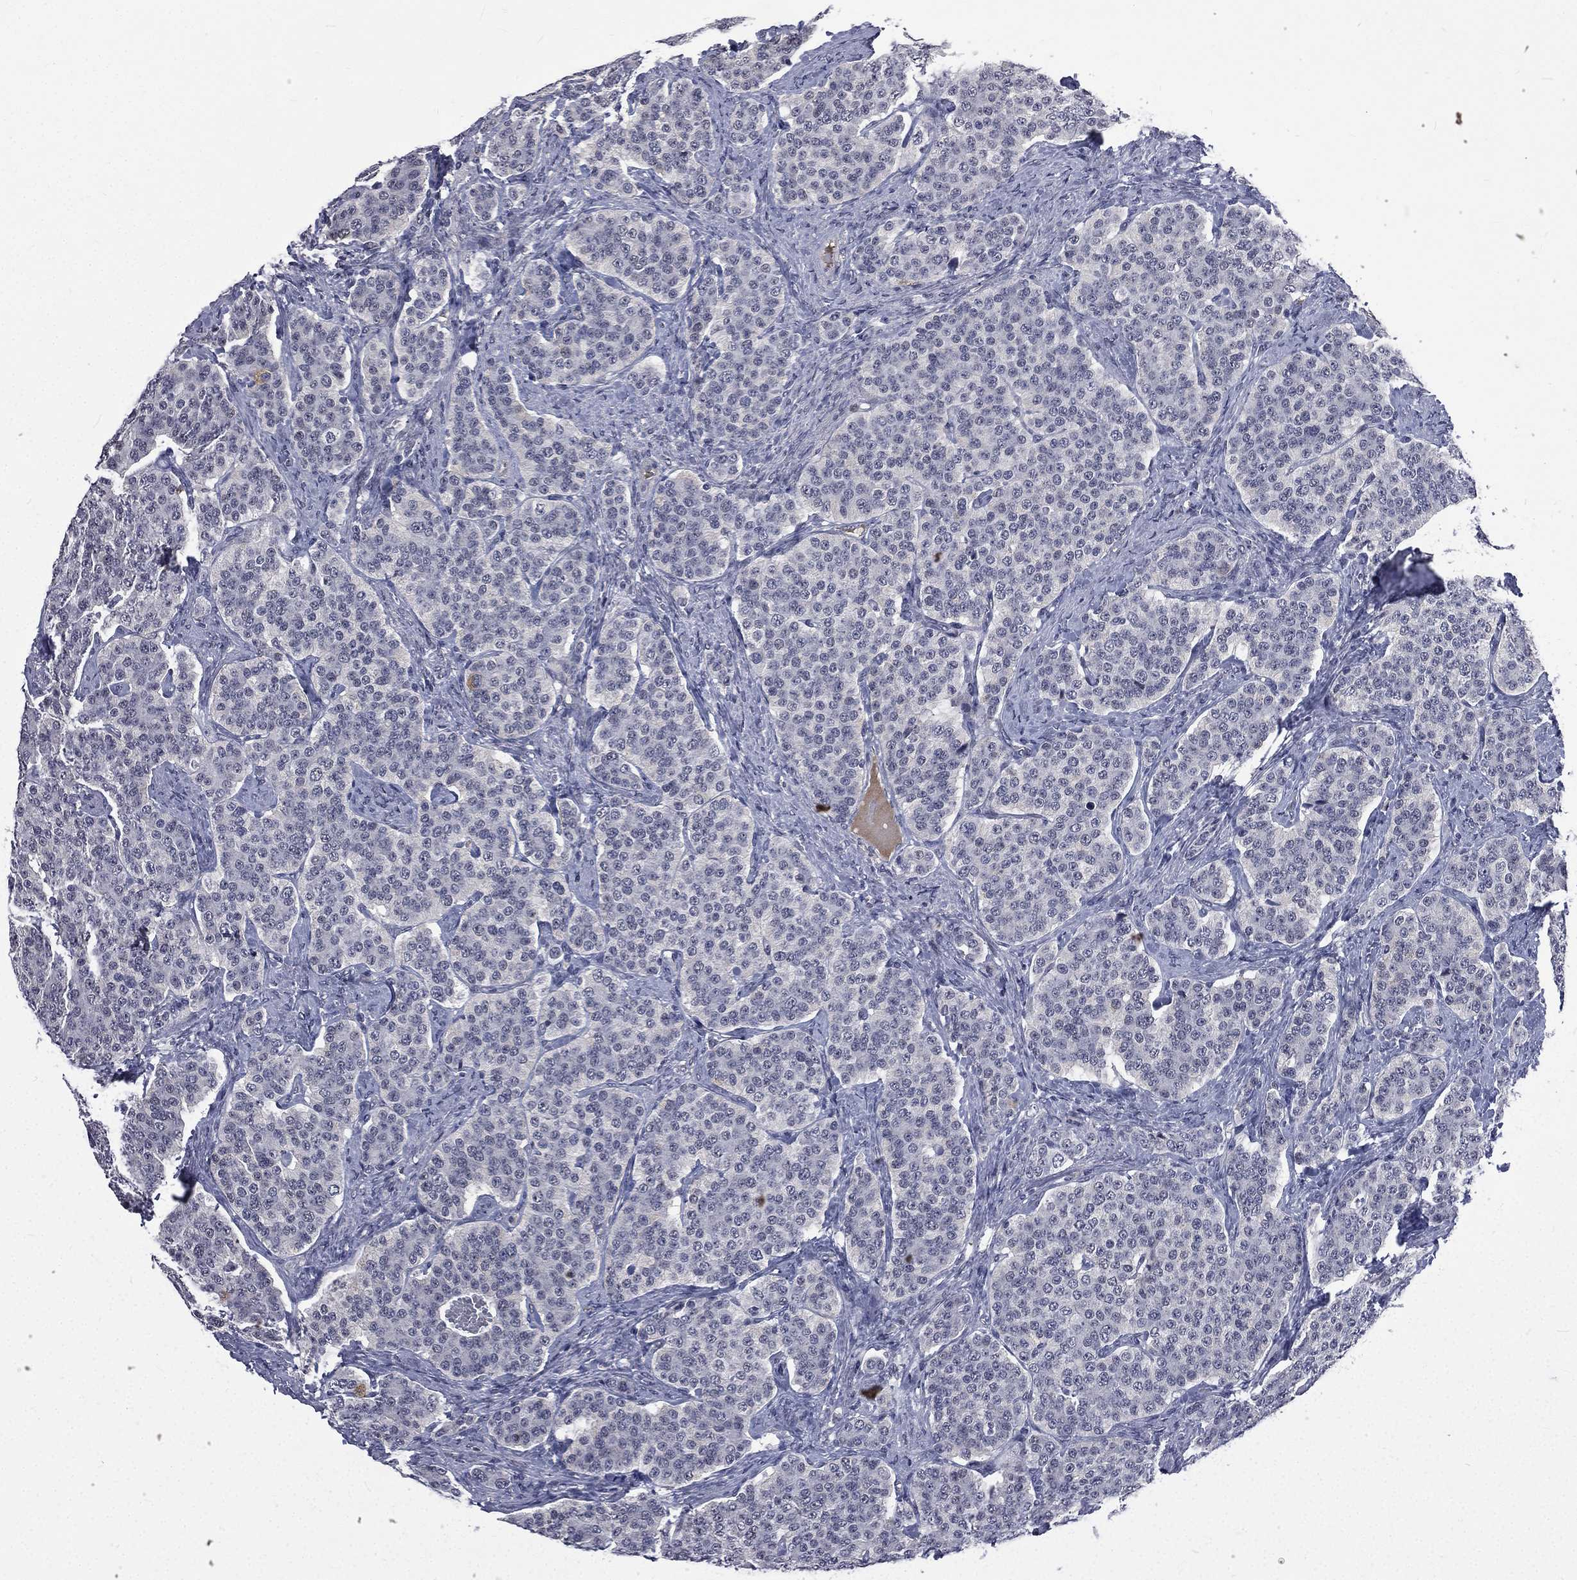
{"staining": {"intensity": "negative", "quantity": "none", "location": "none"}, "tissue": "carcinoid", "cell_type": "Tumor cells", "image_type": "cancer", "snomed": [{"axis": "morphology", "description": "Carcinoid, malignant, NOS"}, {"axis": "topography", "description": "Small intestine"}], "caption": "Malignant carcinoid was stained to show a protein in brown. There is no significant expression in tumor cells. Nuclei are stained in blue.", "gene": "FGG", "patient": {"sex": "female", "age": 58}}